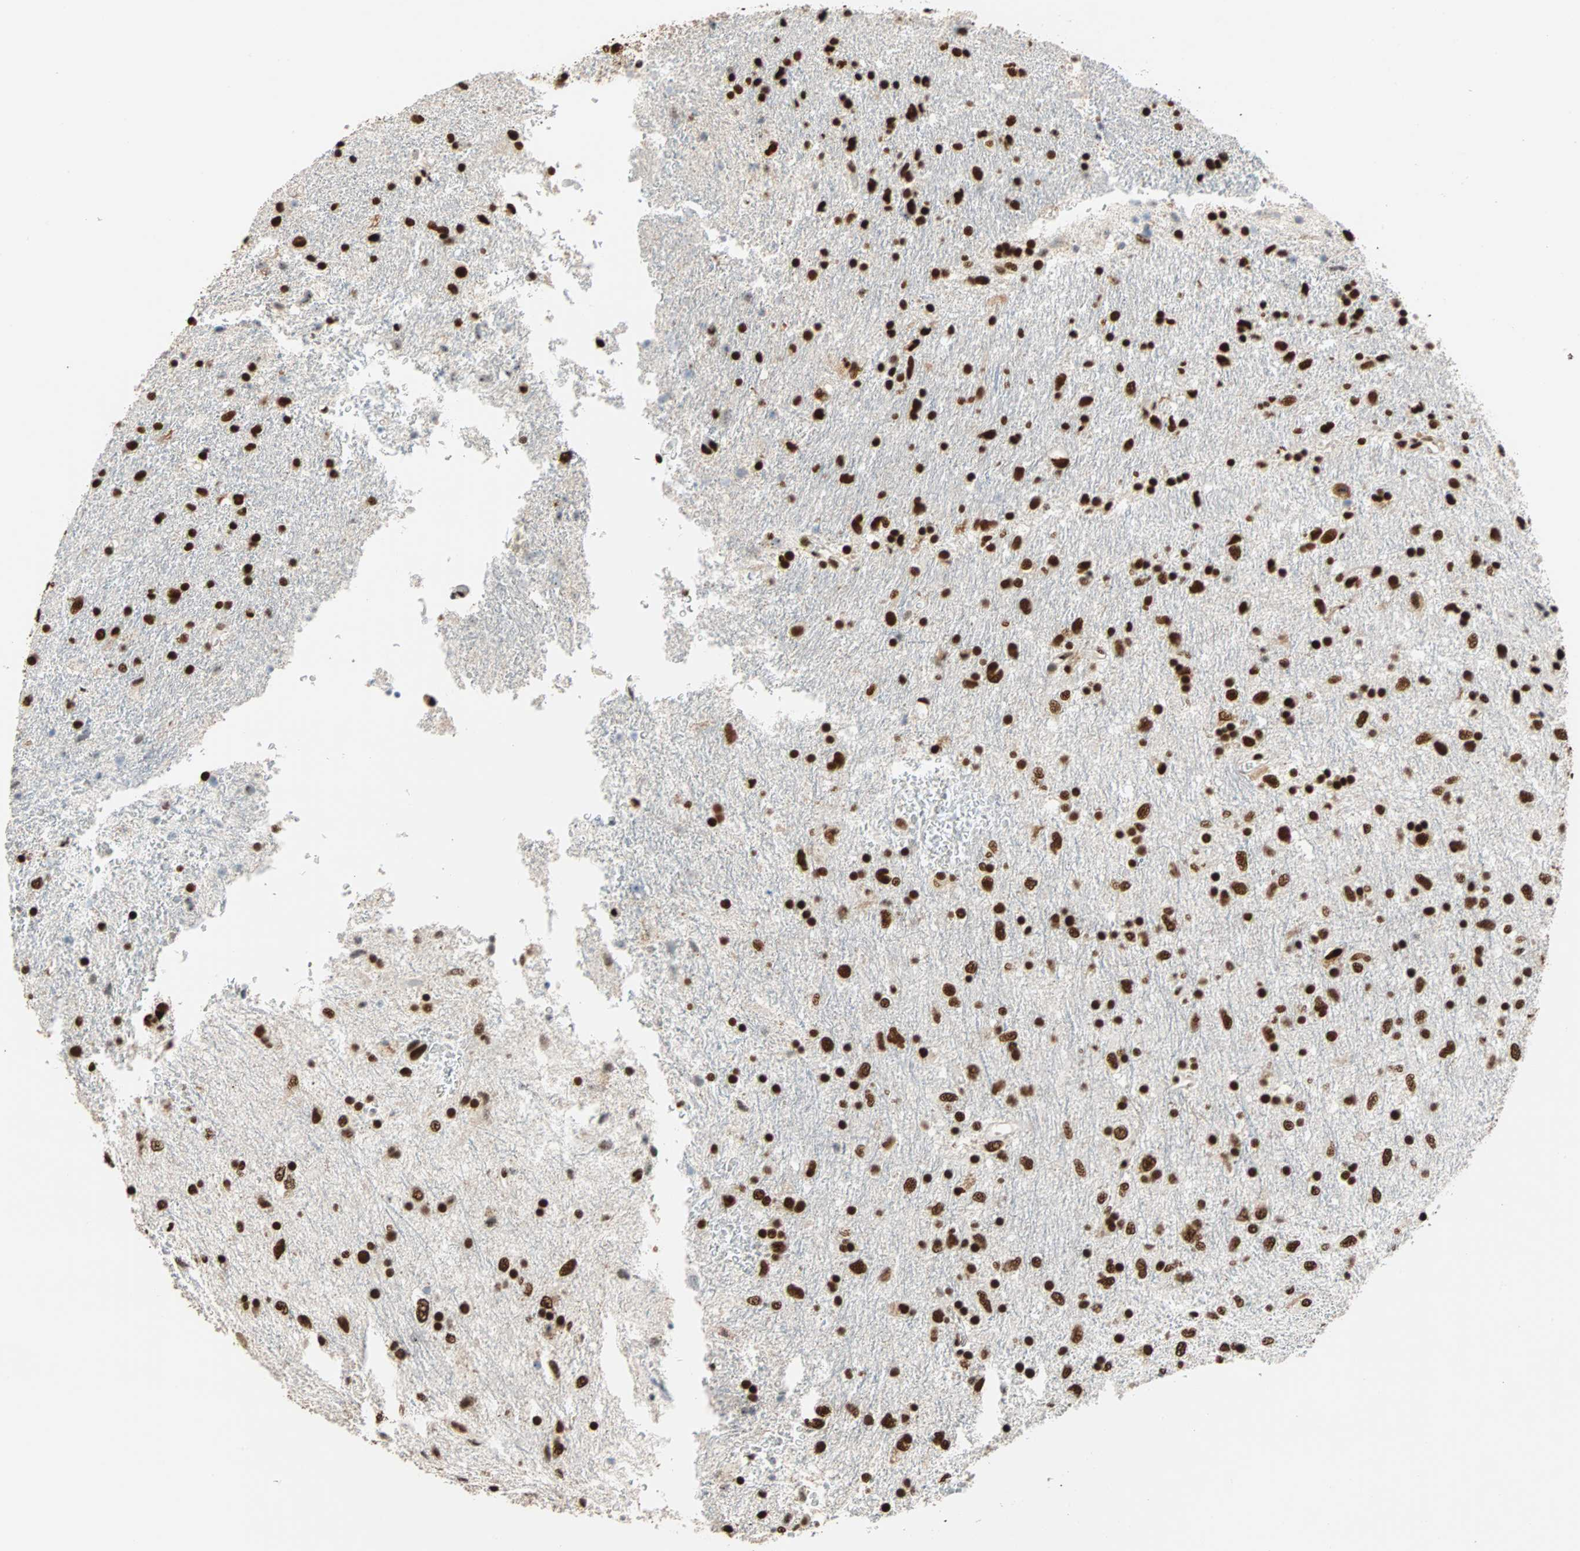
{"staining": {"intensity": "strong", "quantity": ">75%", "location": "nuclear"}, "tissue": "glioma", "cell_type": "Tumor cells", "image_type": "cancer", "snomed": [{"axis": "morphology", "description": "Glioma, malignant, Low grade"}, {"axis": "topography", "description": "Brain"}], "caption": "A brown stain labels strong nuclear staining of a protein in human glioma tumor cells. The staining was performed using DAB, with brown indicating positive protein expression. Nuclei are stained blue with hematoxylin.", "gene": "ILF2", "patient": {"sex": "male", "age": 77}}